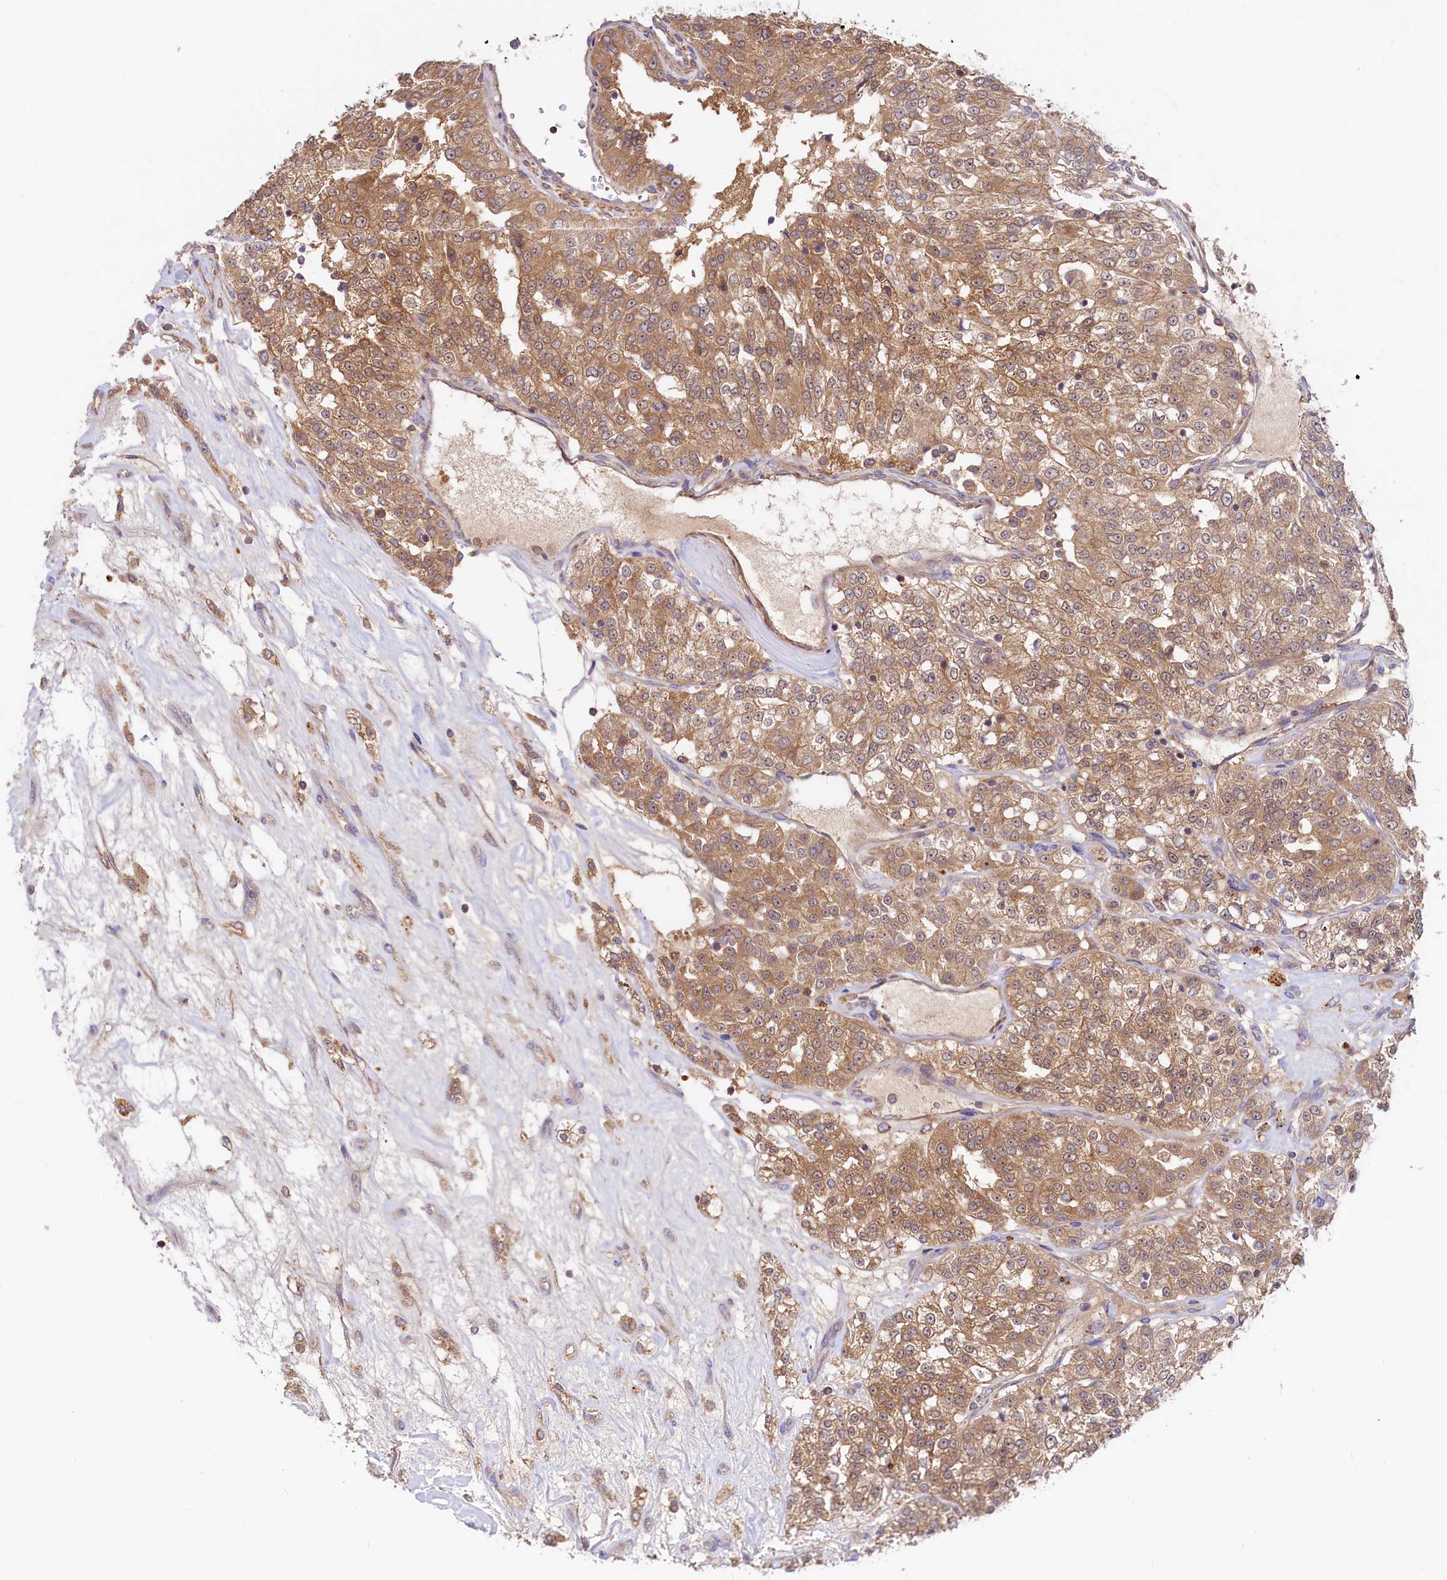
{"staining": {"intensity": "moderate", "quantity": ">75%", "location": "cytoplasmic/membranous"}, "tissue": "renal cancer", "cell_type": "Tumor cells", "image_type": "cancer", "snomed": [{"axis": "morphology", "description": "Adenocarcinoma, NOS"}, {"axis": "topography", "description": "Kidney"}], "caption": "IHC of human renal adenocarcinoma demonstrates medium levels of moderate cytoplasmic/membranous staining in approximately >75% of tumor cells.", "gene": "CIAO3", "patient": {"sex": "female", "age": 63}}